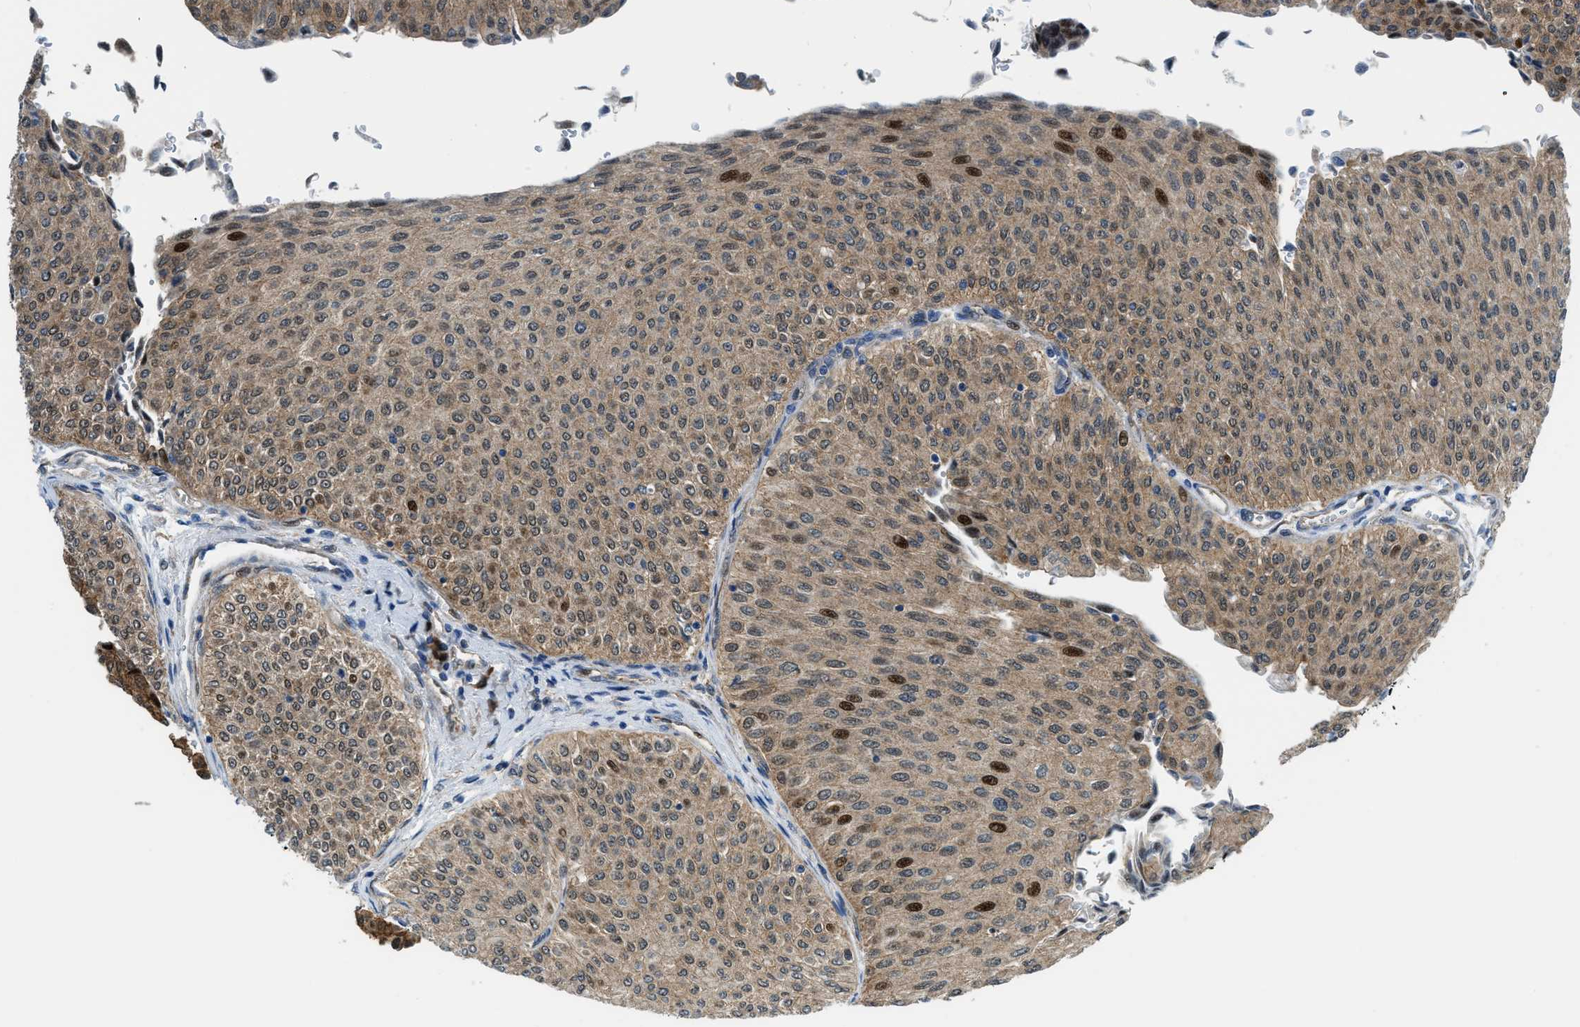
{"staining": {"intensity": "strong", "quantity": "<25%", "location": "cytoplasmic/membranous,nuclear"}, "tissue": "urothelial cancer", "cell_type": "Tumor cells", "image_type": "cancer", "snomed": [{"axis": "morphology", "description": "Urothelial carcinoma, Low grade"}, {"axis": "topography", "description": "Urinary bladder"}], "caption": "A histopathology image of human urothelial carcinoma (low-grade) stained for a protein demonstrates strong cytoplasmic/membranous and nuclear brown staining in tumor cells.", "gene": "YWHAE", "patient": {"sex": "male", "age": 78}}